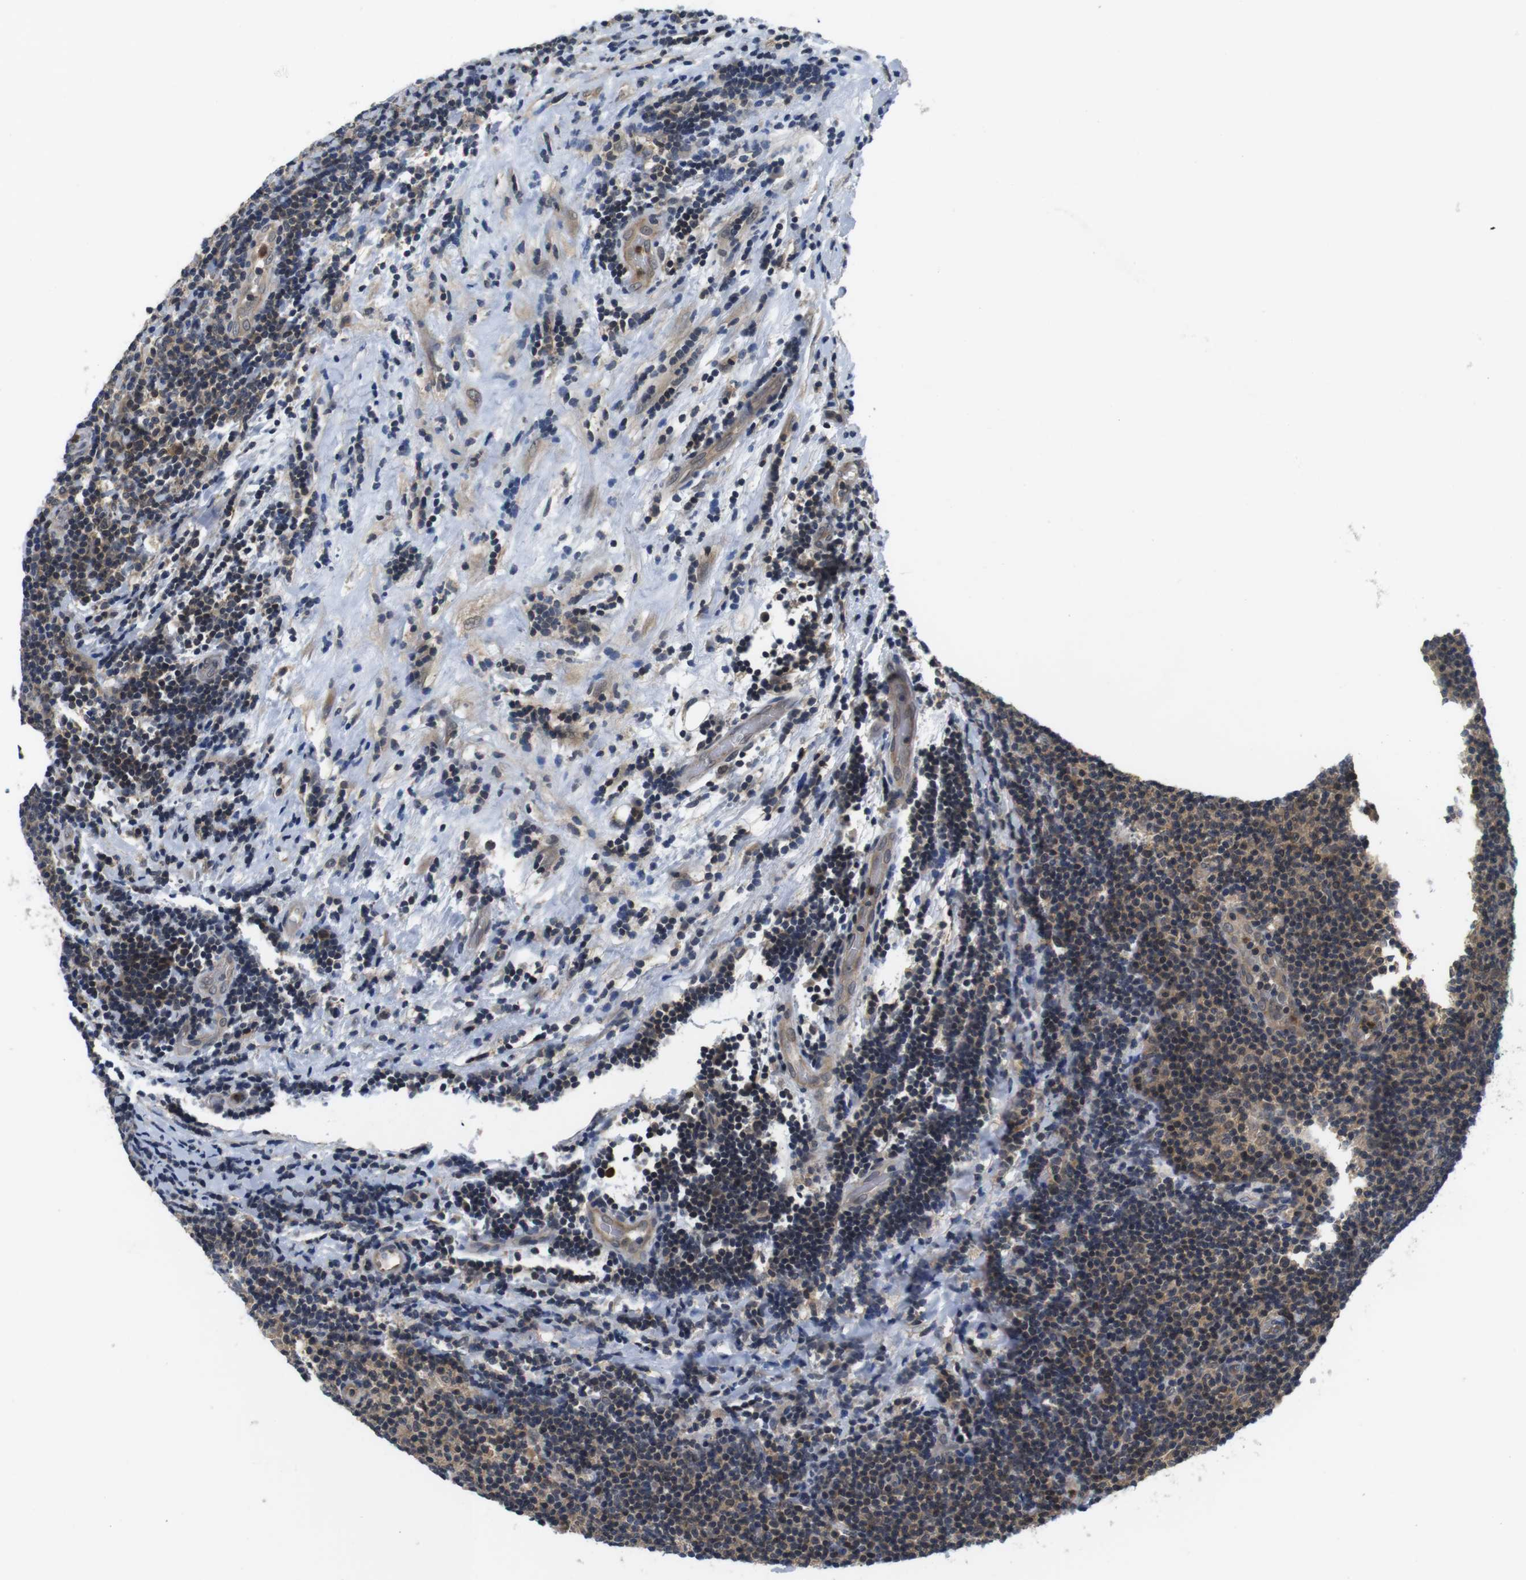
{"staining": {"intensity": "weak", "quantity": ">75%", "location": "cytoplasmic/membranous"}, "tissue": "lymphoma", "cell_type": "Tumor cells", "image_type": "cancer", "snomed": [{"axis": "morphology", "description": "Malignant lymphoma, non-Hodgkin's type, Low grade"}, {"axis": "topography", "description": "Lymph node"}], "caption": "A micrograph showing weak cytoplasmic/membranous staining in about >75% of tumor cells in lymphoma, as visualized by brown immunohistochemical staining.", "gene": "FADD", "patient": {"sex": "male", "age": 83}}